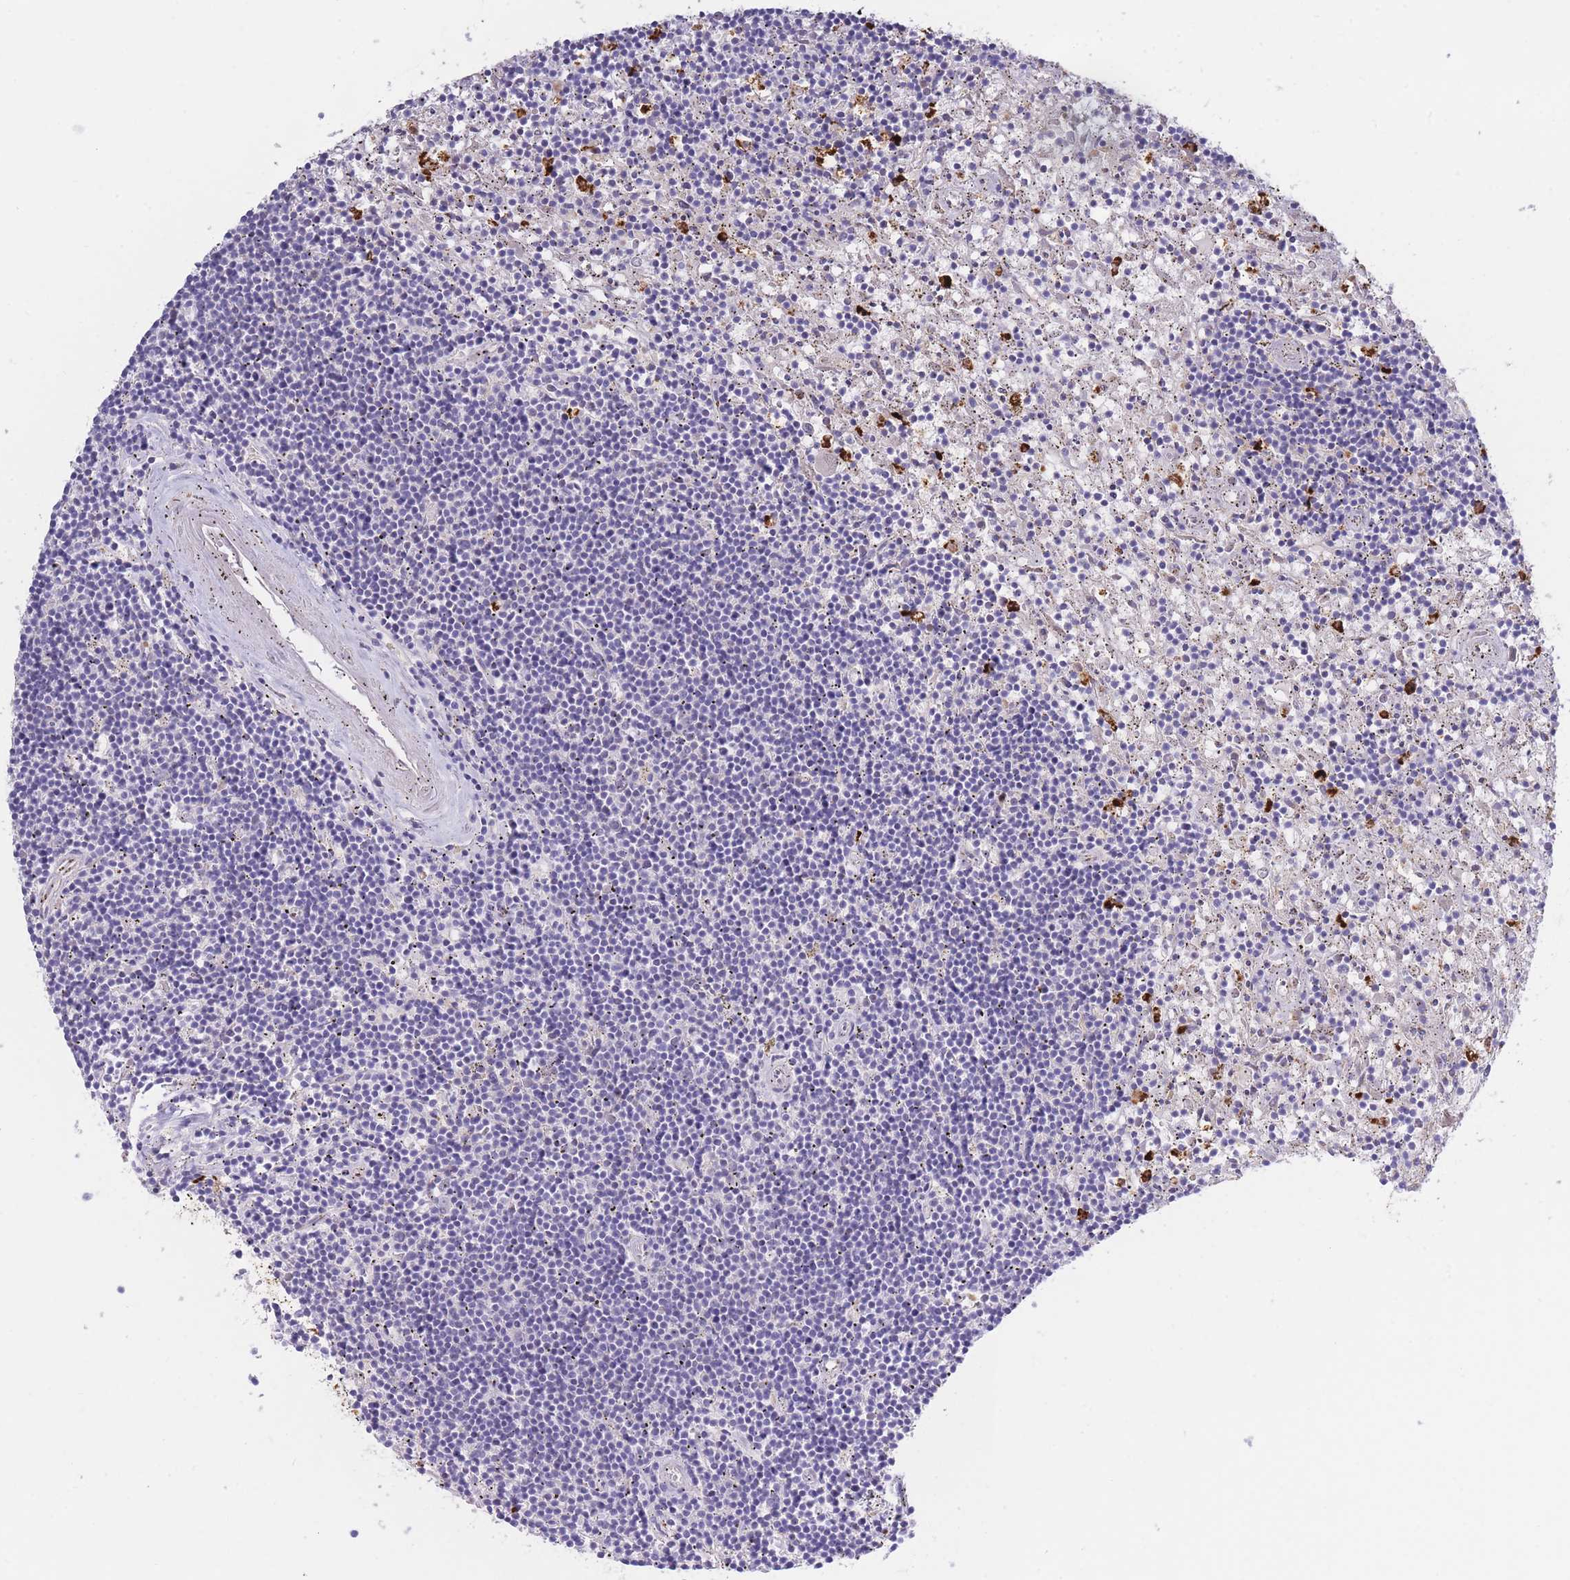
{"staining": {"intensity": "negative", "quantity": "none", "location": "none"}, "tissue": "lymphoma", "cell_type": "Tumor cells", "image_type": "cancer", "snomed": [{"axis": "morphology", "description": "Malignant lymphoma, non-Hodgkin's type, Low grade"}, {"axis": "topography", "description": "Spleen"}], "caption": "This is an immunohistochemistry (IHC) micrograph of malignant lymphoma, non-Hodgkin's type (low-grade). There is no positivity in tumor cells.", "gene": "CENPM", "patient": {"sex": "male", "age": 76}}